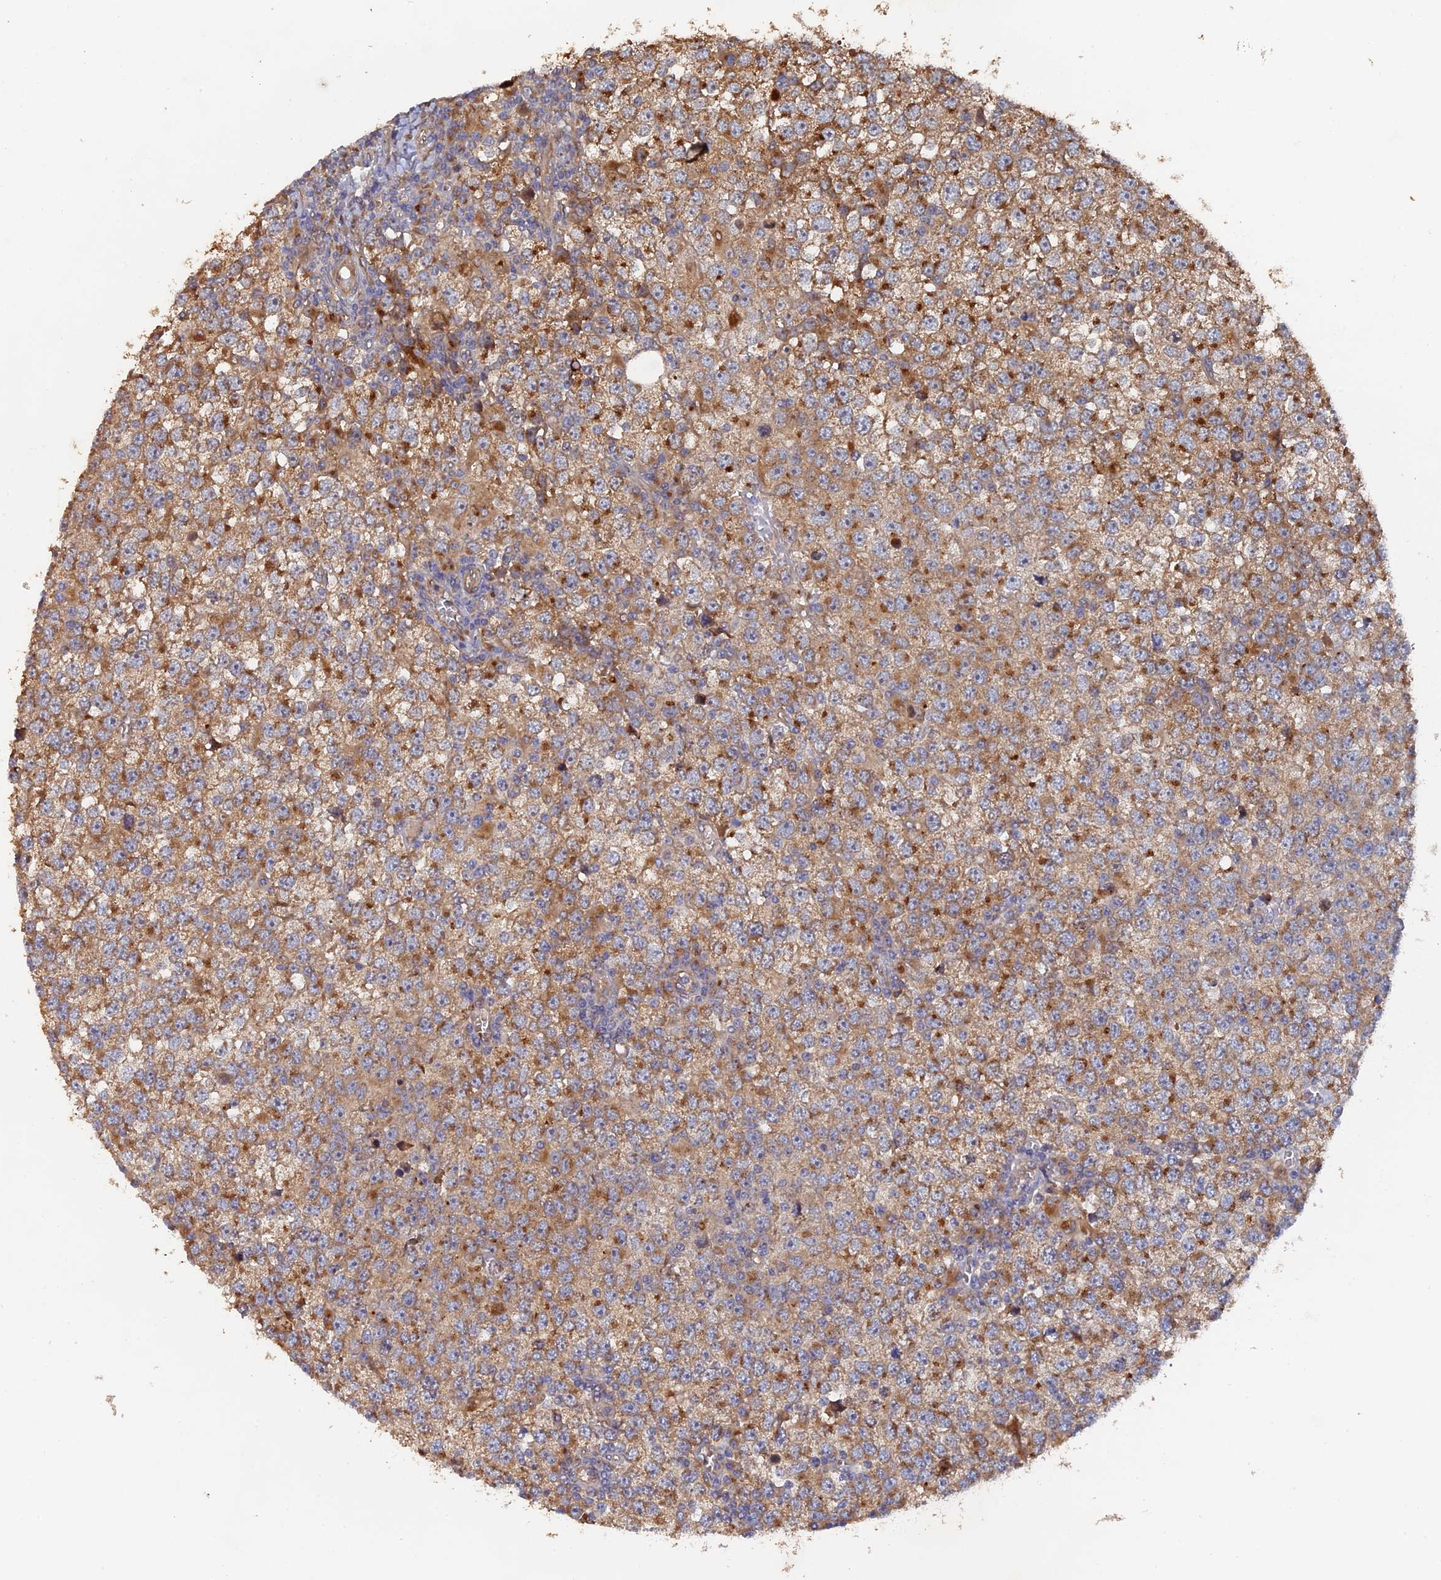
{"staining": {"intensity": "moderate", "quantity": ">75%", "location": "cytoplasmic/membranous"}, "tissue": "testis cancer", "cell_type": "Tumor cells", "image_type": "cancer", "snomed": [{"axis": "morphology", "description": "Seminoma, NOS"}, {"axis": "topography", "description": "Testis"}], "caption": "High-magnification brightfield microscopy of seminoma (testis) stained with DAB (brown) and counterstained with hematoxylin (blue). tumor cells exhibit moderate cytoplasmic/membranous positivity is seen in approximately>75% of cells. Nuclei are stained in blue.", "gene": "VPS37C", "patient": {"sex": "male", "age": 65}}